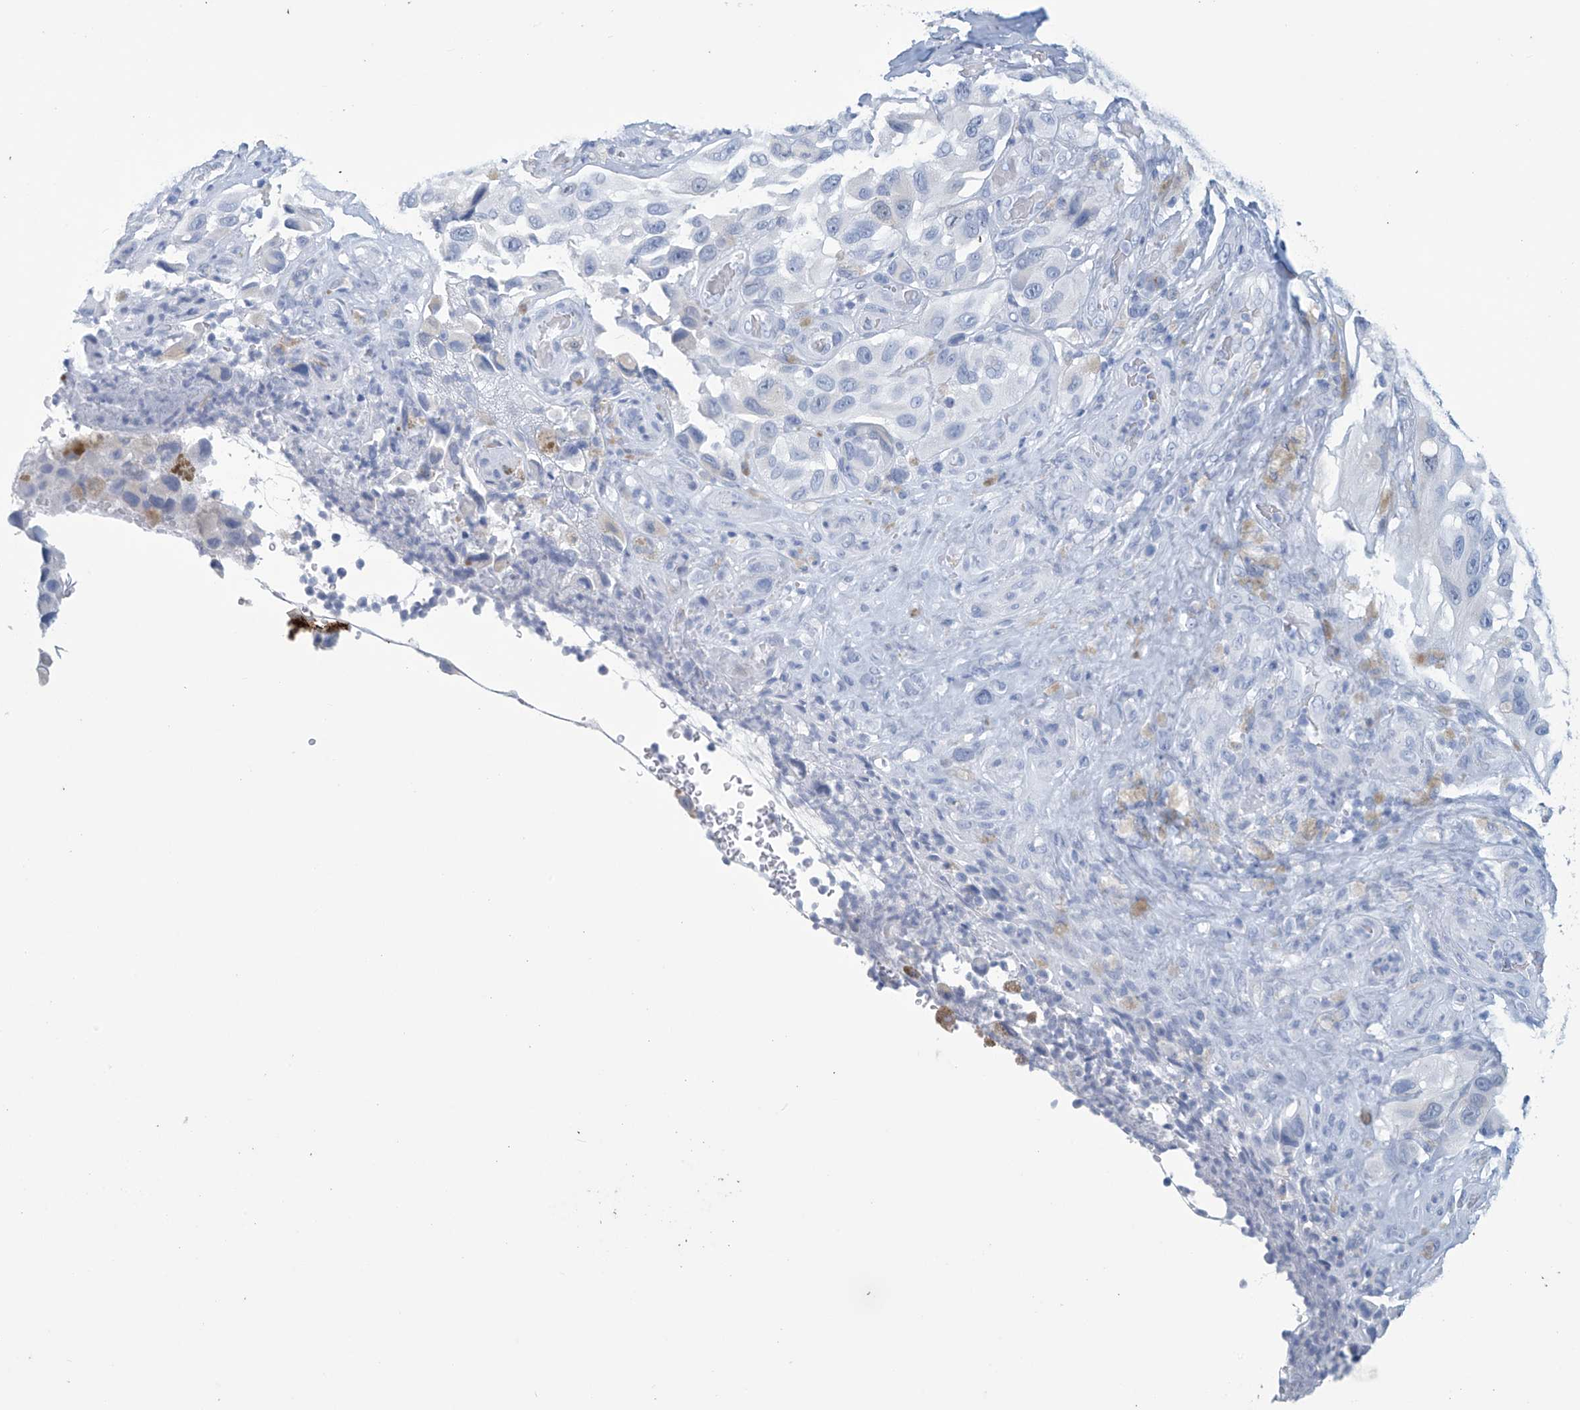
{"staining": {"intensity": "negative", "quantity": "none", "location": "none"}, "tissue": "melanoma", "cell_type": "Tumor cells", "image_type": "cancer", "snomed": [{"axis": "morphology", "description": "Malignant melanoma, NOS"}, {"axis": "topography", "description": "Skin"}], "caption": "The IHC photomicrograph has no significant expression in tumor cells of malignant melanoma tissue. (DAB (3,3'-diaminobenzidine) immunohistochemistry visualized using brightfield microscopy, high magnification).", "gene": "DSP", "patient": {"sex": "female", "age": 73}}